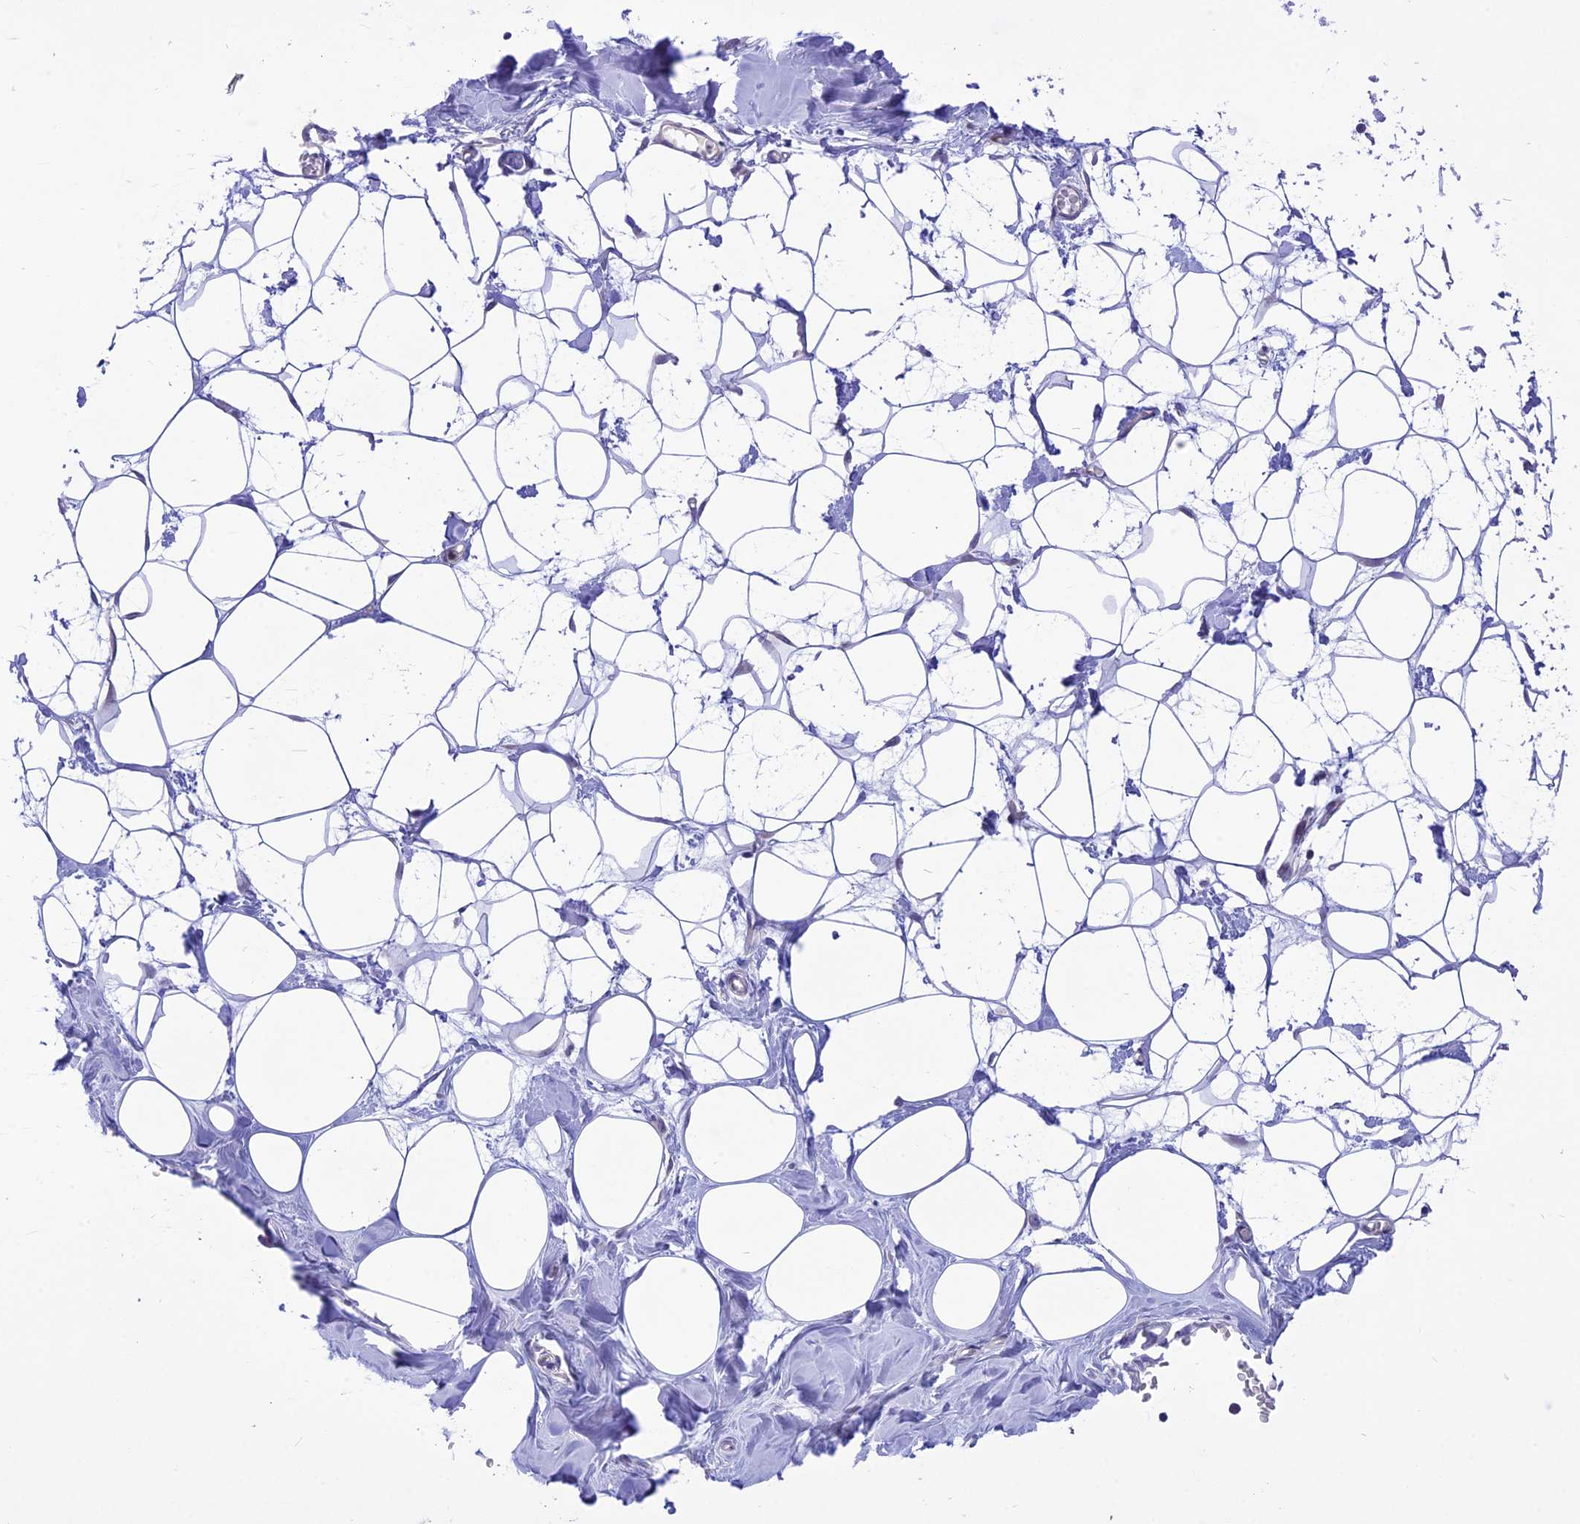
{"staining": {"intensity": "negative", "quantity": "none", "location": "none"}, "tissue": "breast", "cell_type": "Adipocytes", "image_type": "normal", "snomed": [{"axis": "morphology", "description": "Normal tissue, NOS"}, {"axis": "topography", "description": "Breast"}], "caption": "Adipocytes show no significant staining in benign breast. (DAB immunohistochemistry (IHC), high magnification).", "gene": "ZNF837", "patient": {"sex": "female", "age": 27}}